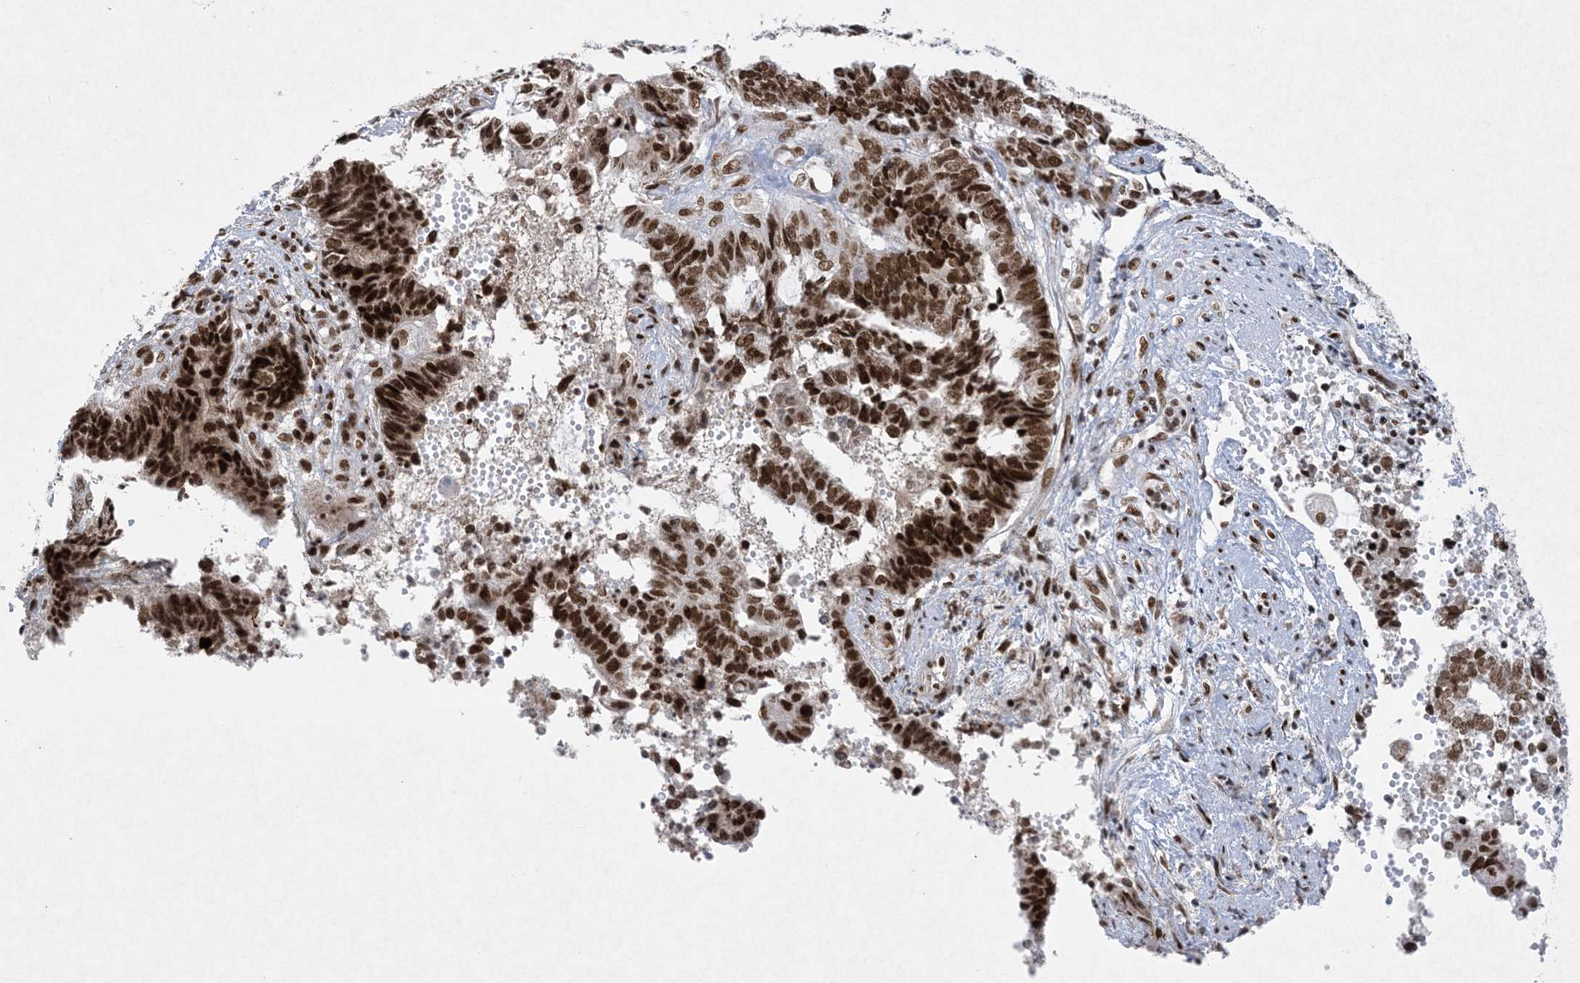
{"staining": {"intensity": "strong", "quantity": ">75%", "location": "nuclear"}, "tissue": "endometrial cancer", "cell_type": "Tumor cells", "image_type": "cancer", "snomed": [{"axis": "morphology", "description": "Adenocarcinoma, NOS"}, {"axis": "topography", "description": "Uterus"}, {"axis": "topography", "description": "Endometrium"}], "caption": "An image of human endometrial cancer (adenocarcinoma) stained for a protein reveals strong nuclear brown staining in tumor cells.", "gene": "PKNOX2", "patient": {"sex": "female", "age": 70}}